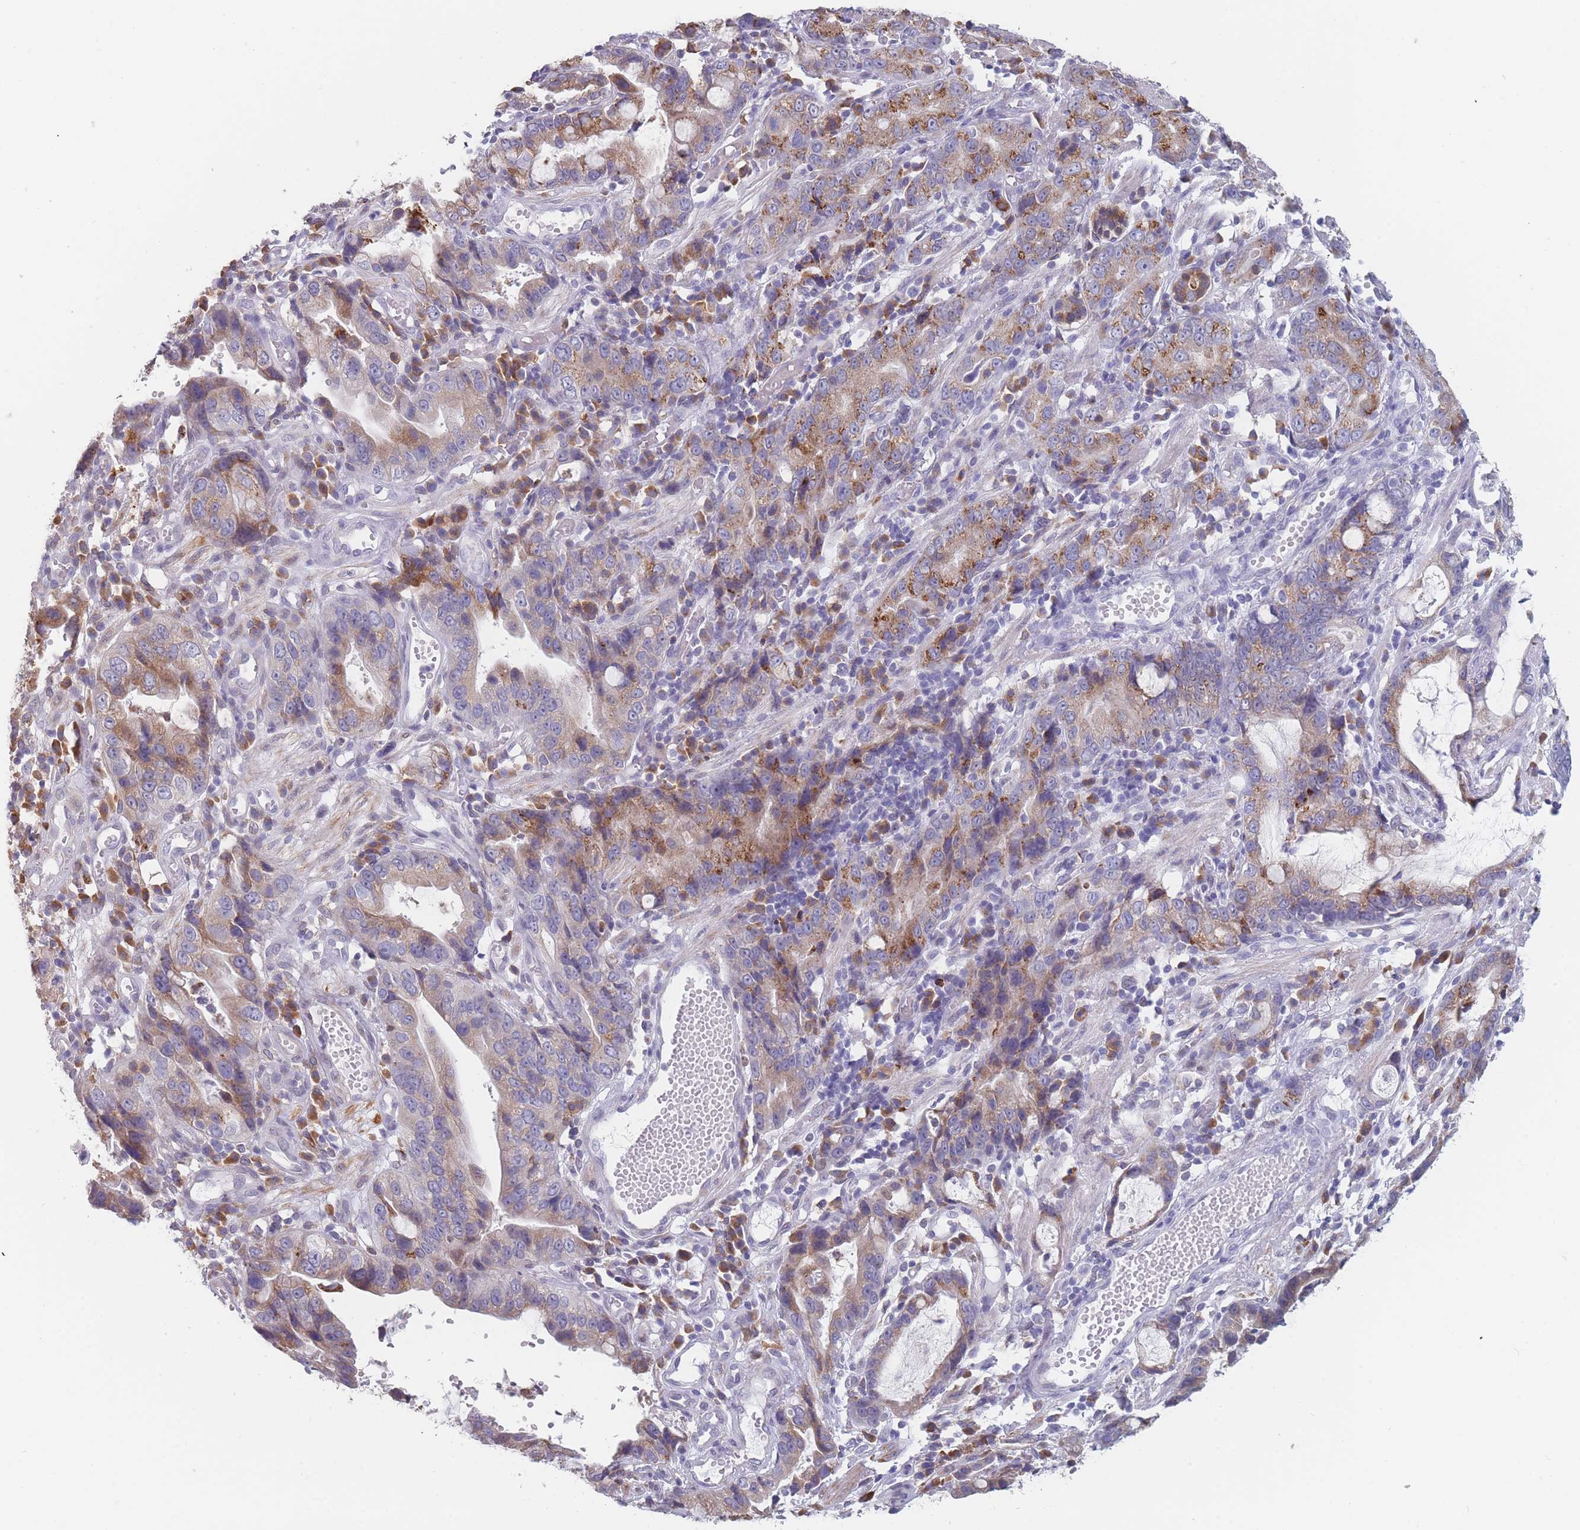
{"staining": {"intensity": "moderate", "quantity": "25%-75%", "location": "cytoplasmic/membranous"}, "tissue": "stomach cancer", "cell_type": "Tumor cells", "image_type": "cancer", "snomed": [{"axis": "morphology", "description": "Adenocarcinoma, NOS"}, {"axis": "topography", "description": "Stomach"}], "caption": "The histopathology image displays immunohistochemical staining of stomach adenocarcinoma. There is moderate cytoplasmic/membranous positivity is identified in about 25%-75% of tumor cells.", "gene": "TMED10", "patient": {"sex": "male", "age": 55}}